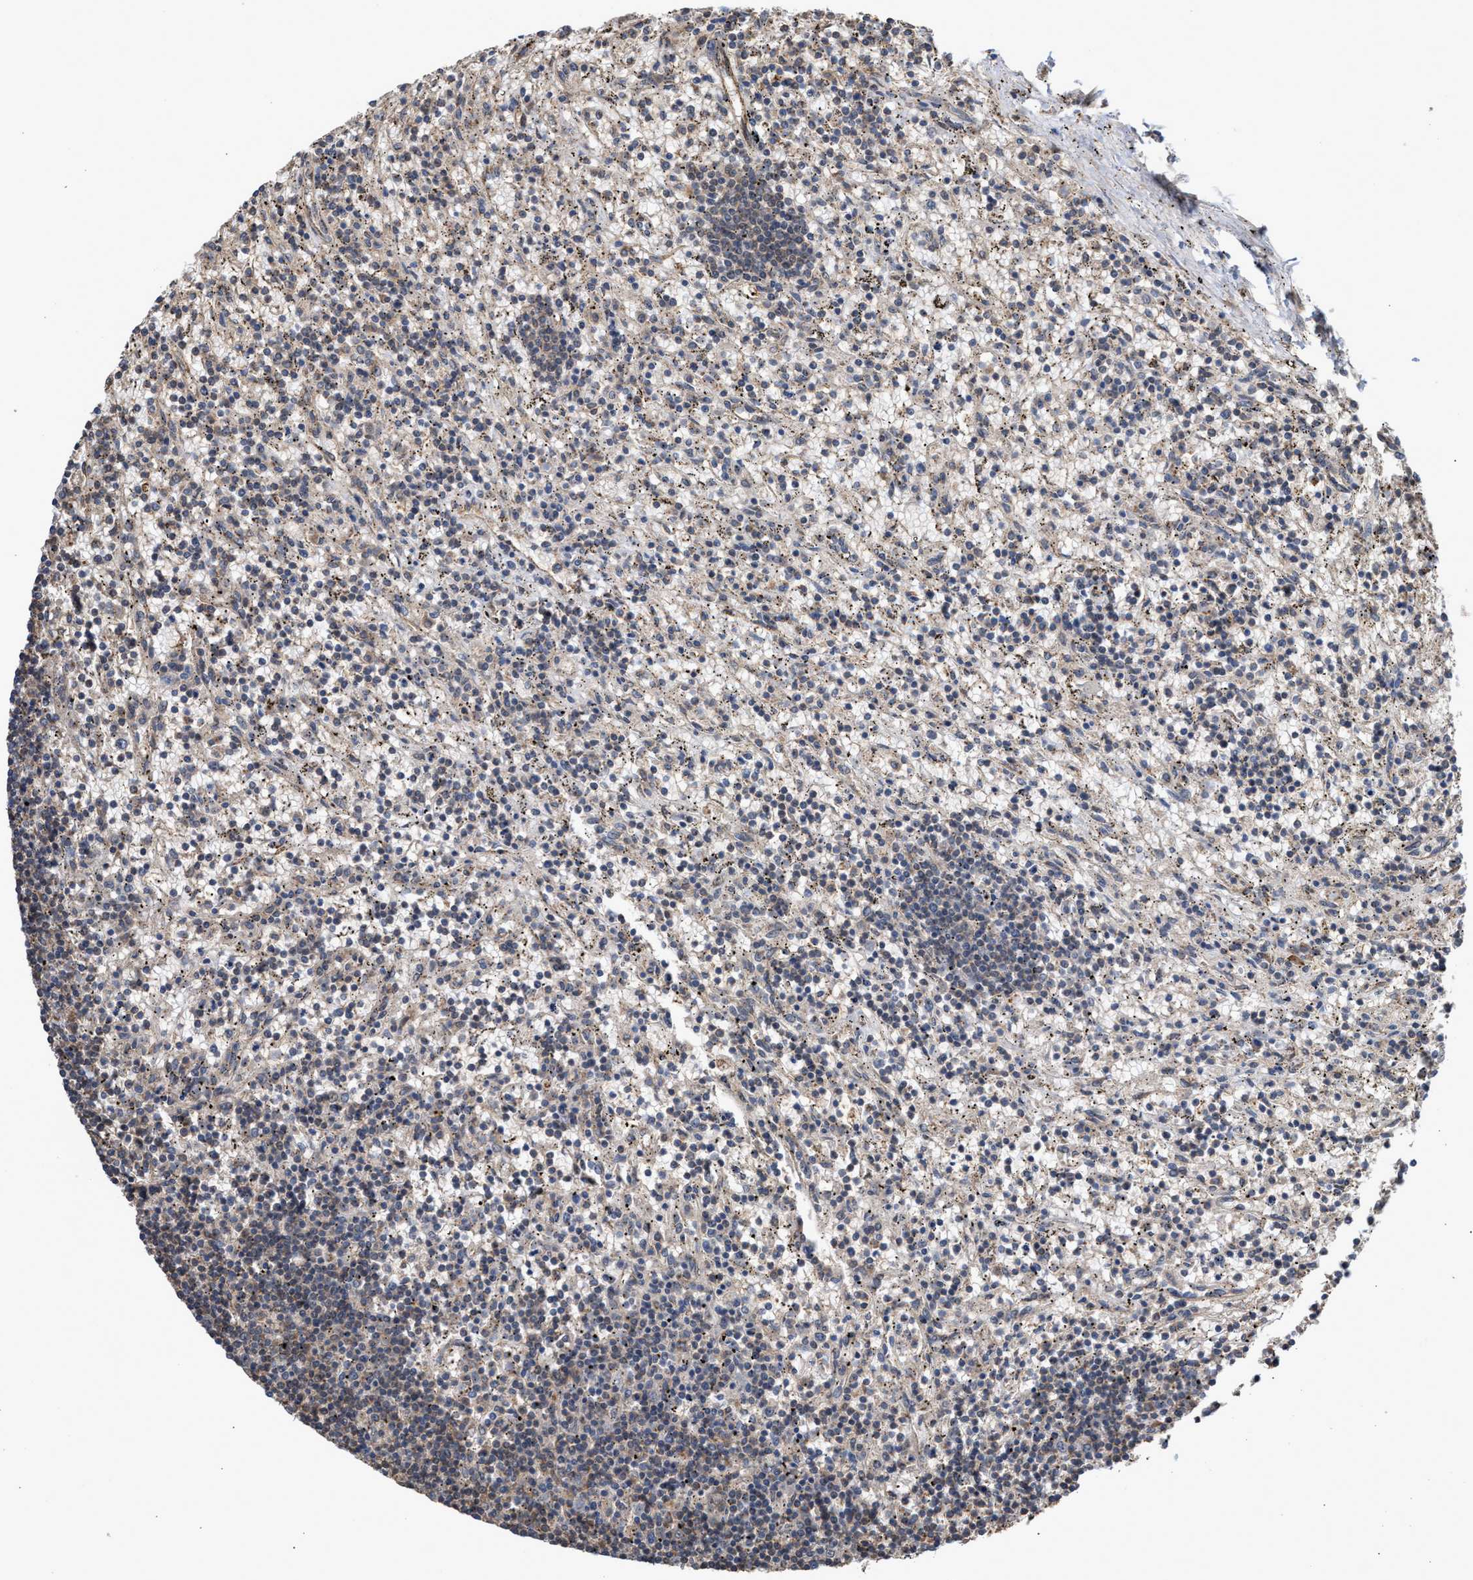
{"staining": {"intensity": "negative", "quantity": "none", "location": "none"}, "tissue": "lymphoma", "cell_type": "Tumor cells", "image_type": "cancer", "snomed": [{"axis": "morphology", "description": "Malignant lymphoma, non-Hodgkin's type, Low grade"}, {"axis": "topography", "description": "Spleen"}], "caption": "Tumor cells show no significant protein expression in malignant lymphoma, non-Hodgkin's type (low-grade). (Brightfield microscopy of DAB (3,3'-diaminobenzidine) immunohistochemistry at high magnification).", "gene": "EXOSC2", "patient": {"sex": "male", "age": 76}}